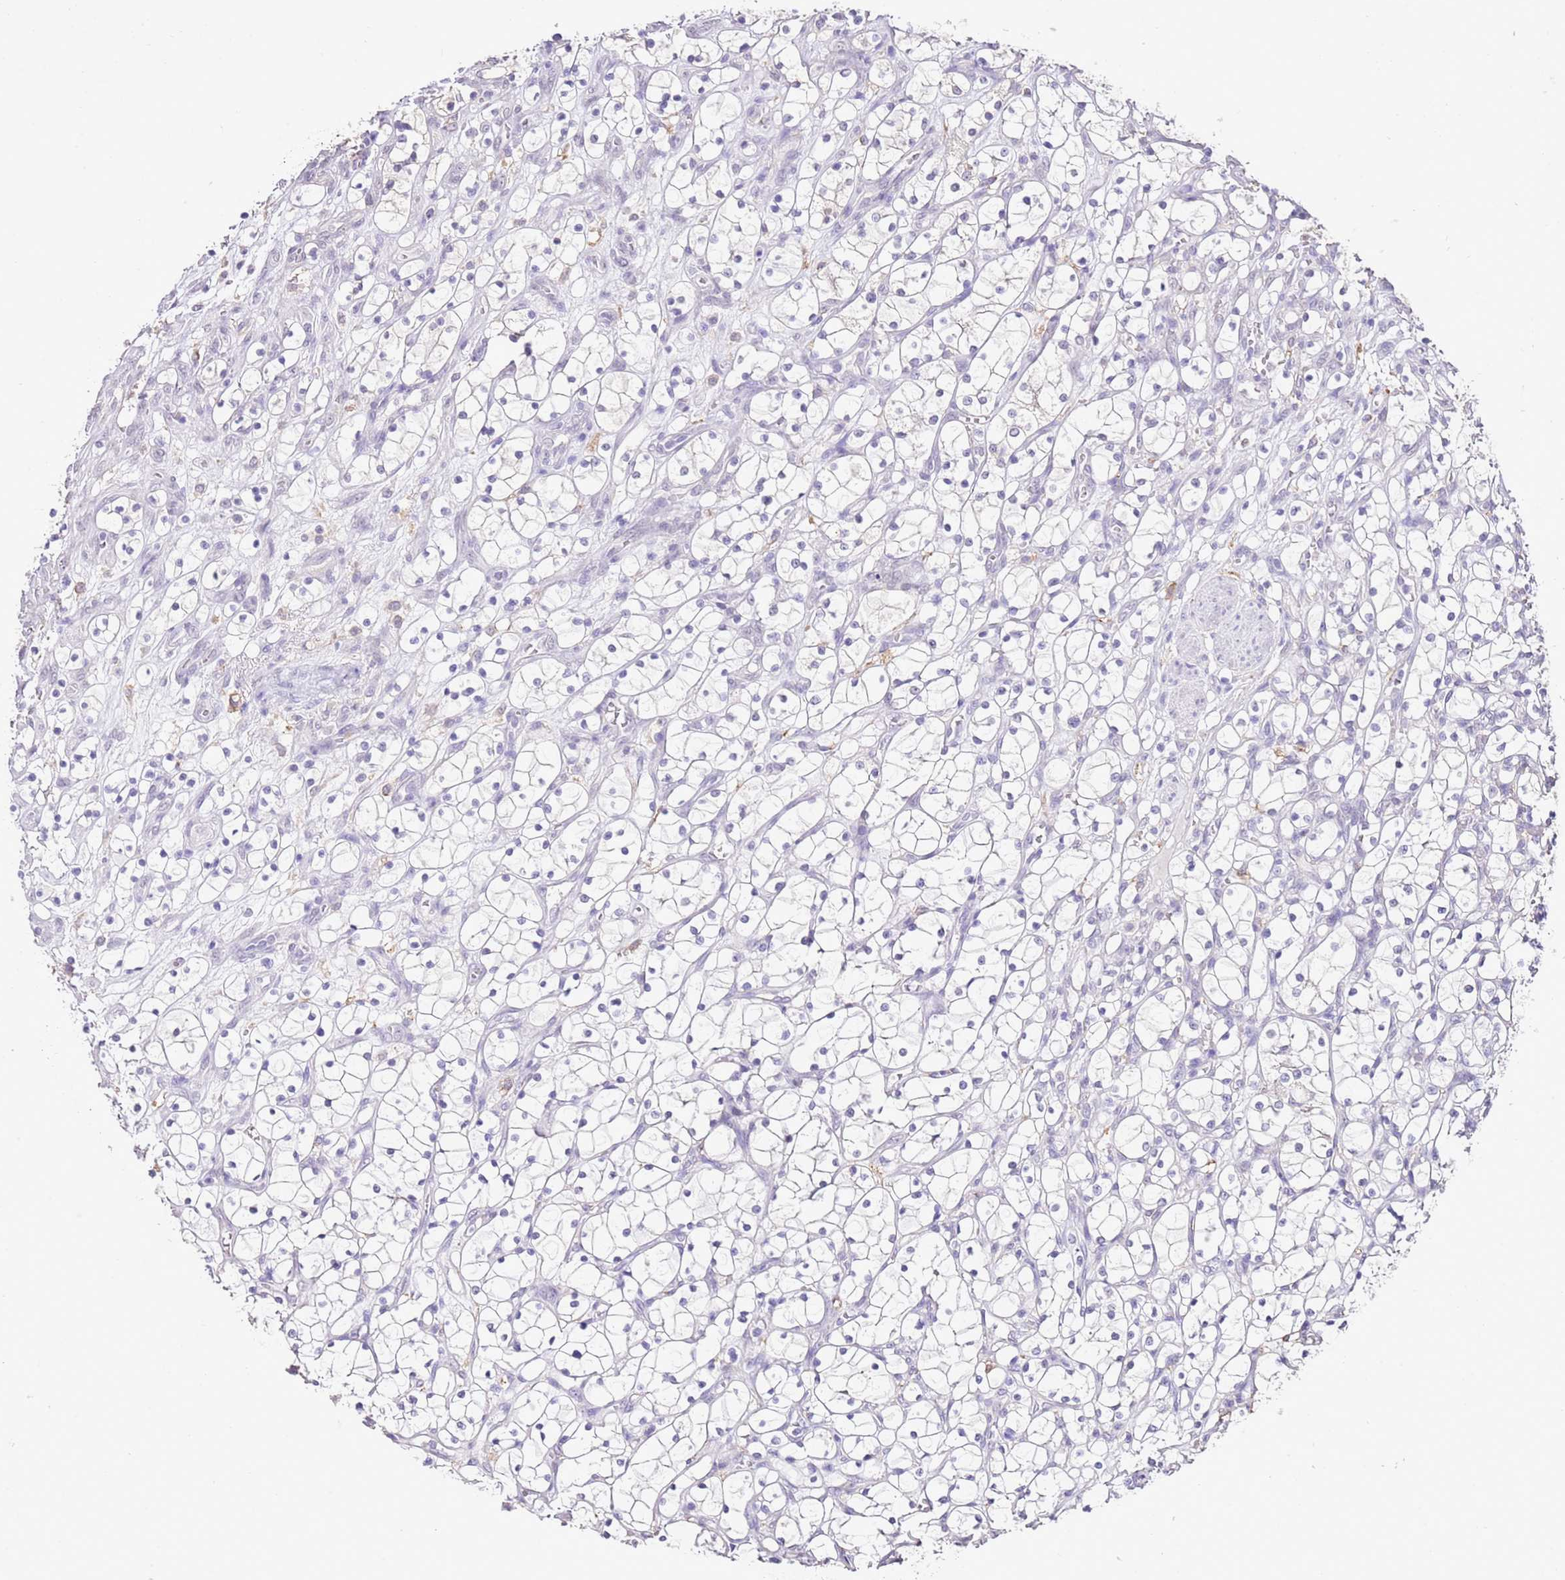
{"staining": {"intensity": "negative", "quantity": "none", "location": "none"}, "tissue": "renal cancer", "cell_type": "Tumor cells", "image_type": "cancer", "snomed": [{"axis": "morphology", "description": "Adenocarcinoma, NOS"}, {"axis": "topography", "description": "Kidney"}], "caption": "DAB (3,3'-diaminobenzidine) immunohistochemical staining of human renal cancer (adenocarcinoma) demonstrates no significant positivity in tumor cells.", "gene": "IZUMO4", "patient": {"sex": "female", "age": 69}}